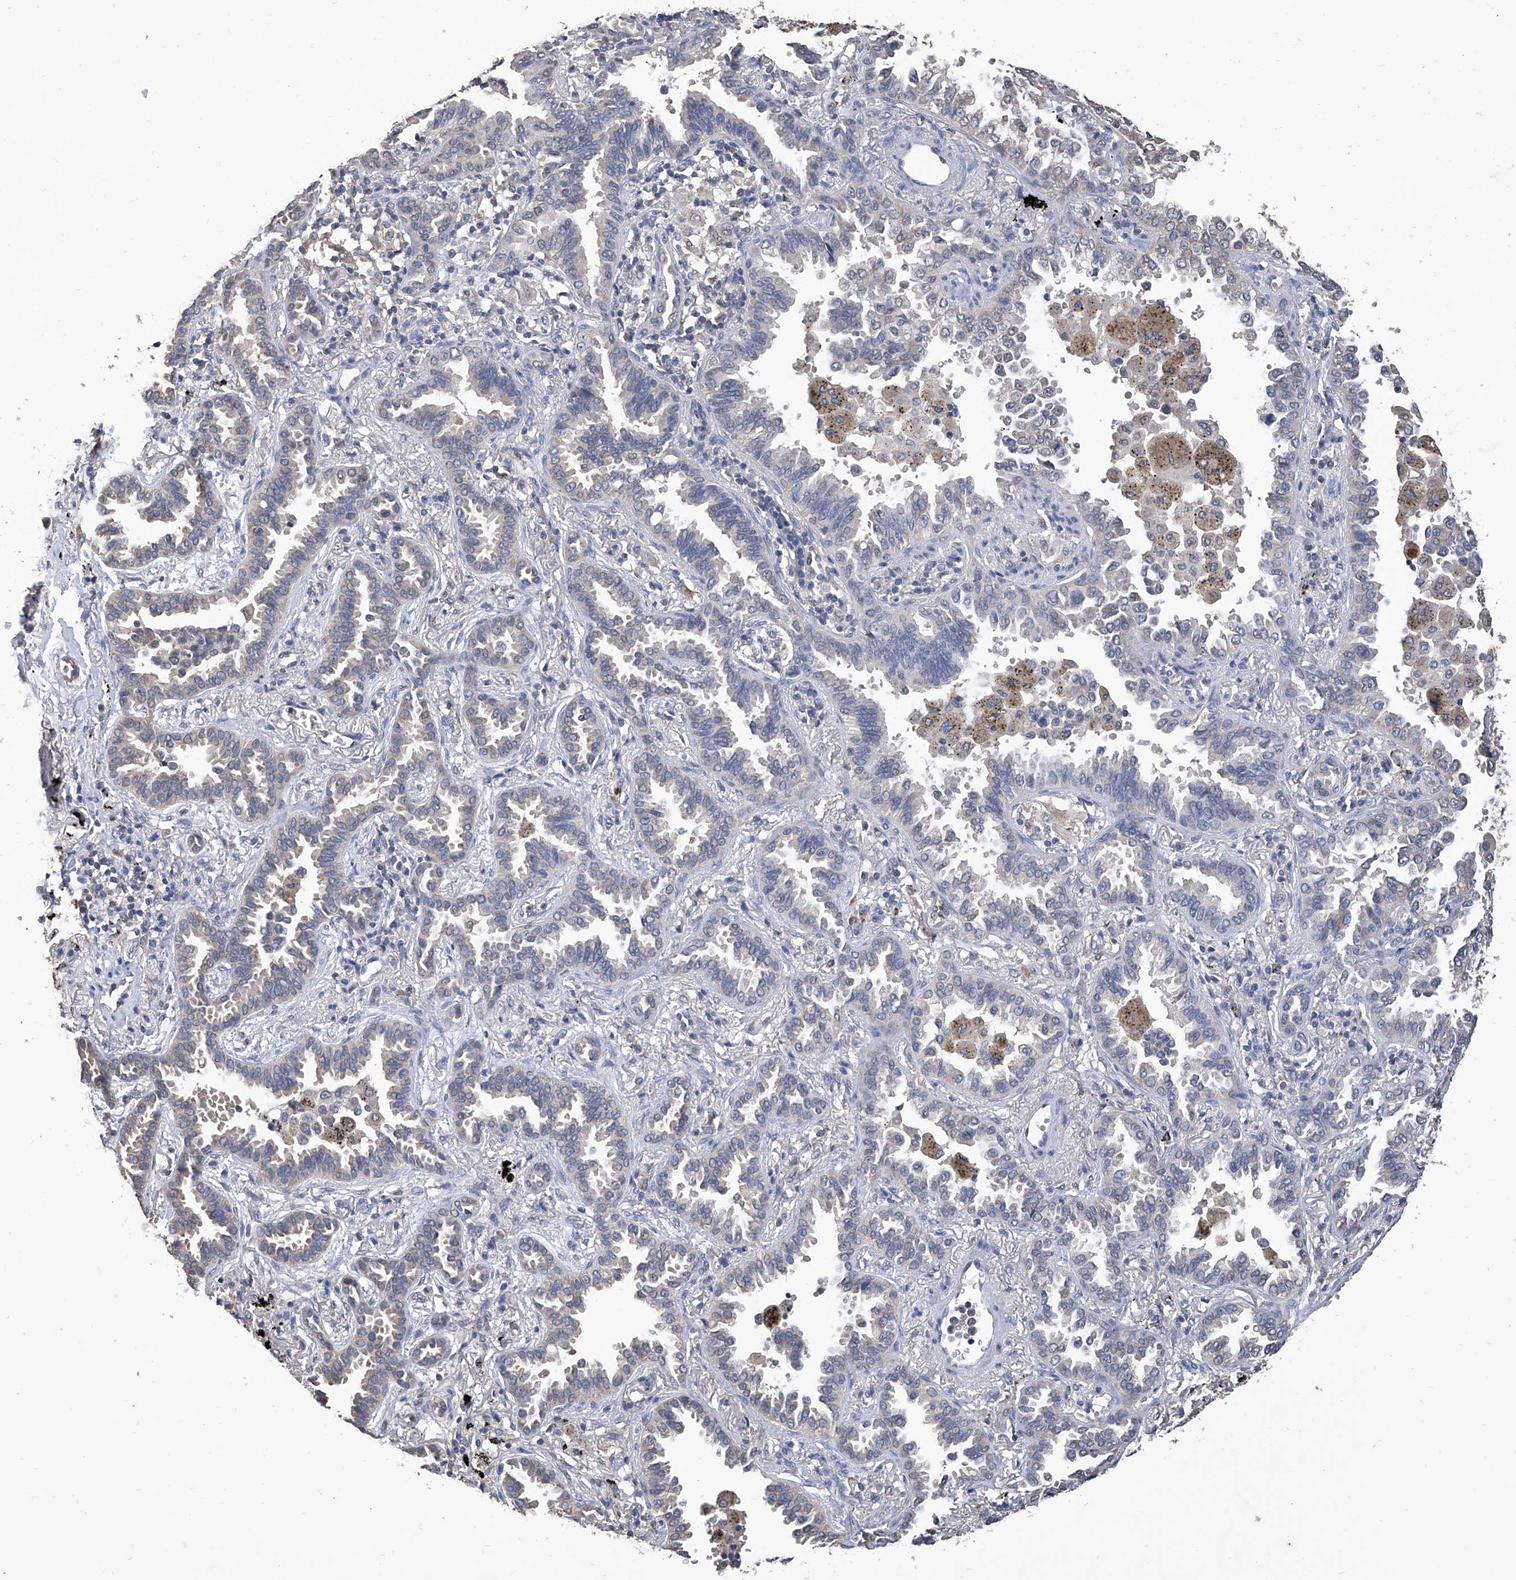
{"staining": {"intensity": "weak", "quantity": "<25%", "location": "cytoplasmic/membranous"}, "tissue": "lung cancer", "cell_type": "Tumor cells", "image_type": "cancer", "snomed": [{"axis": "morphology", "description": "Normal tissue, NOS"}, {"axis": "morphology", "description": "Adenocarcinoma, NOS"}, {"axis": "topography", "description": "Lung"}], "caption": "High magnification brightfield microscopy of adenocarcinoma (lung) stained with DAB (brown) and counterstained with hematoxylin (blue): tumor cells show no significant staining.", "gene": "GPT", "patient": {"sex": "male", "age": 59}}